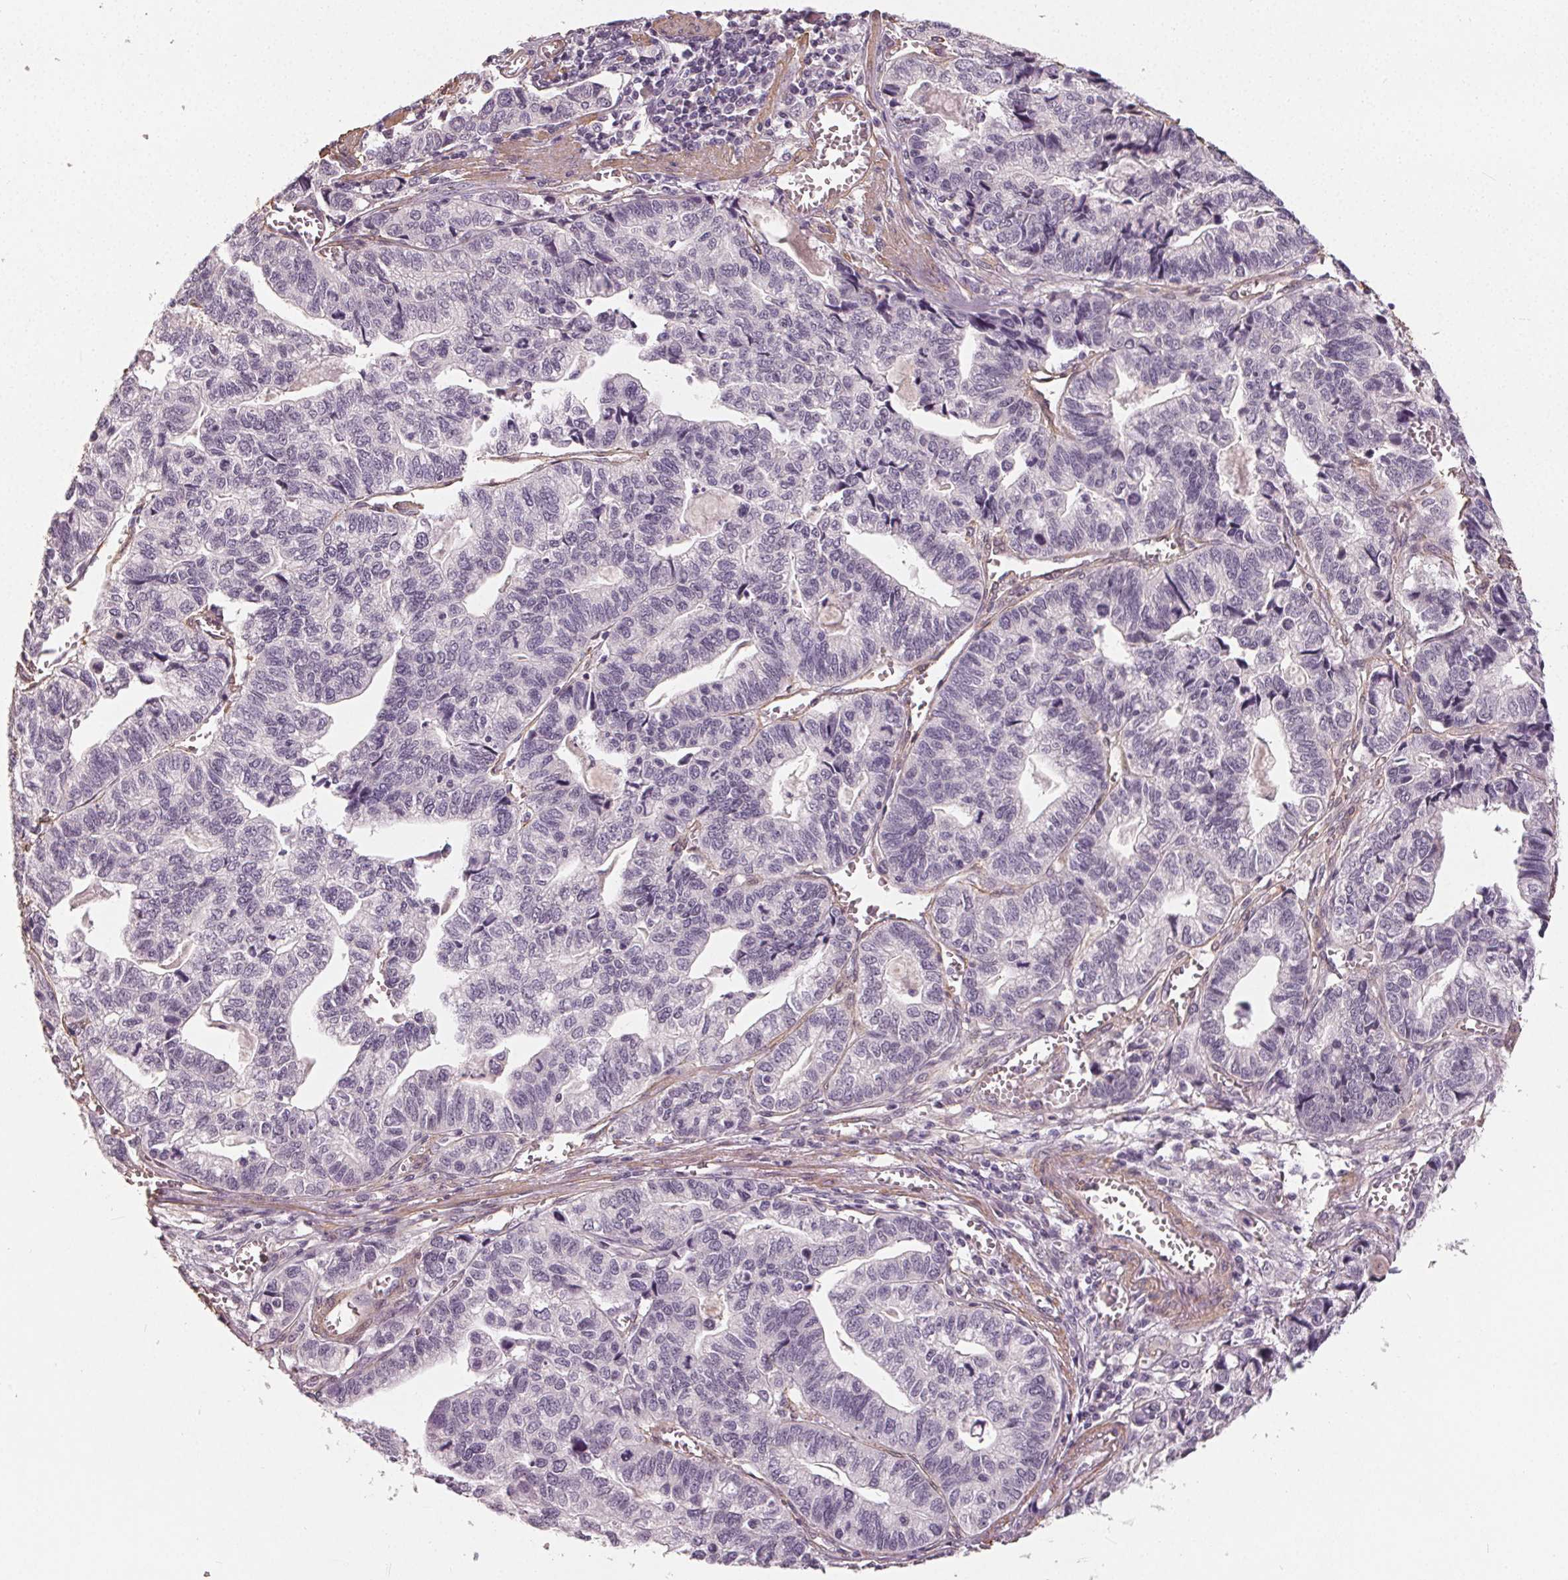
{"staining": {"intensity": "negative", "quantity": "none", "location": "none"}, "tissue": "stomach cancer", "cell_type": "Tumor cells", "image_type": "cancer", "snomed": [{"axis": "morphology", "description": "Adenocarcinoma, NOS"}, {"axis": "topography", "description": "Stomach, upper"}], "caption": "There is no significant positivity in tumor cells of stomach cancer (adenocarcinoma).", "gene": "PKP1", "patient": {"sex": "female", "age": 67}}